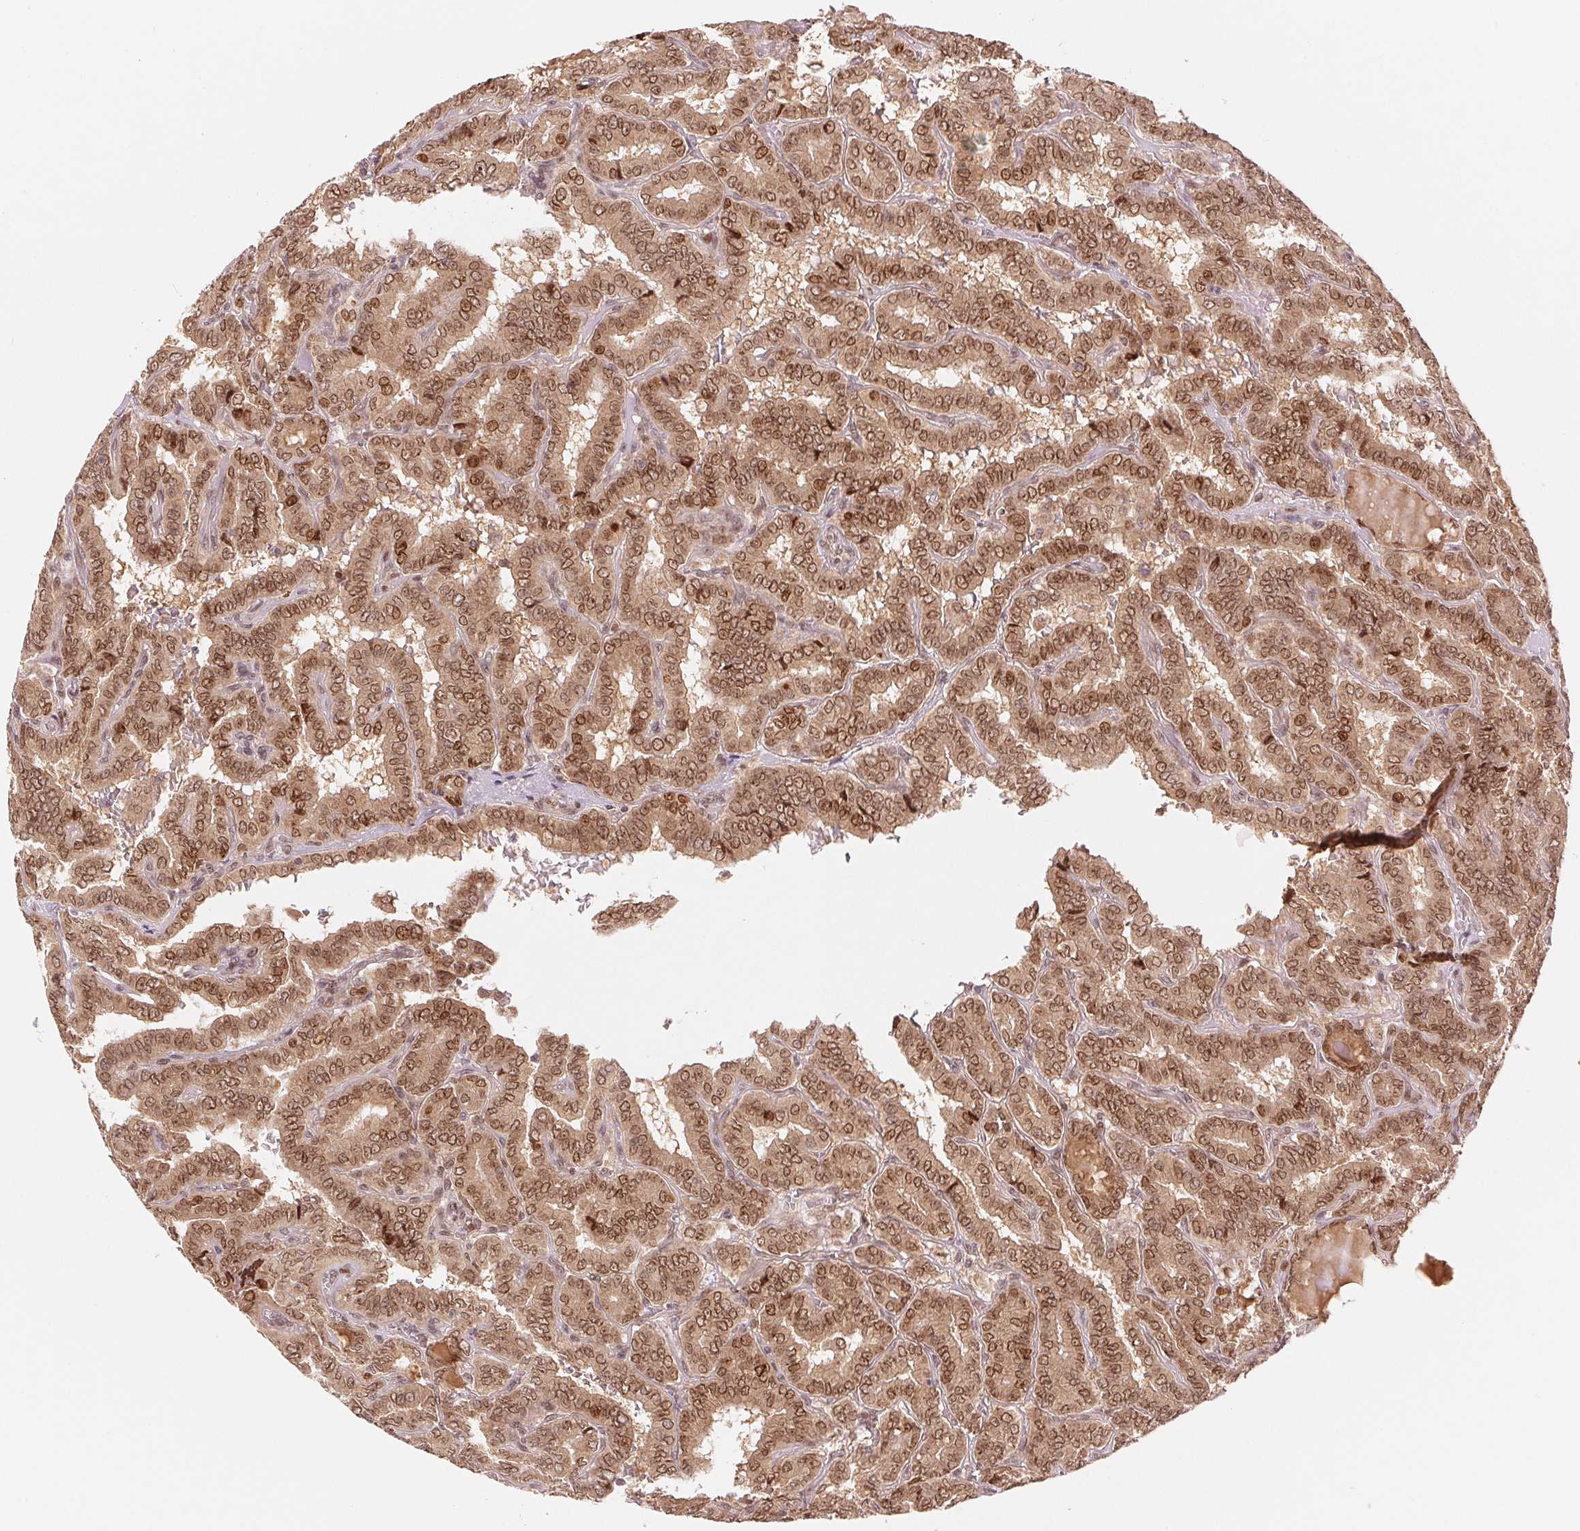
{"staining": {"intensity": "moderate", "quantity": ">75%", "location": "cytoplasmic/membranous,nuclear"}, "tissue": "thyroid cancer", "cell_type": "Tumor cells", "image_type": "cancer", "snomed": [{"axis": "morphology", "description": "Papillary adenocarcinoma, NOS"}, {"axis": "topography", "description": "Thyroid gland"}], "caption": "Protein expression analysis of human thyroid cancer (papillary adenocarcinoma) reveals moderate cytoplasmic/membranous and nuclear expression in about >75% of tumor cells.", "gene": "ERI3", "patient": {"sex": "female", "age": 46}}